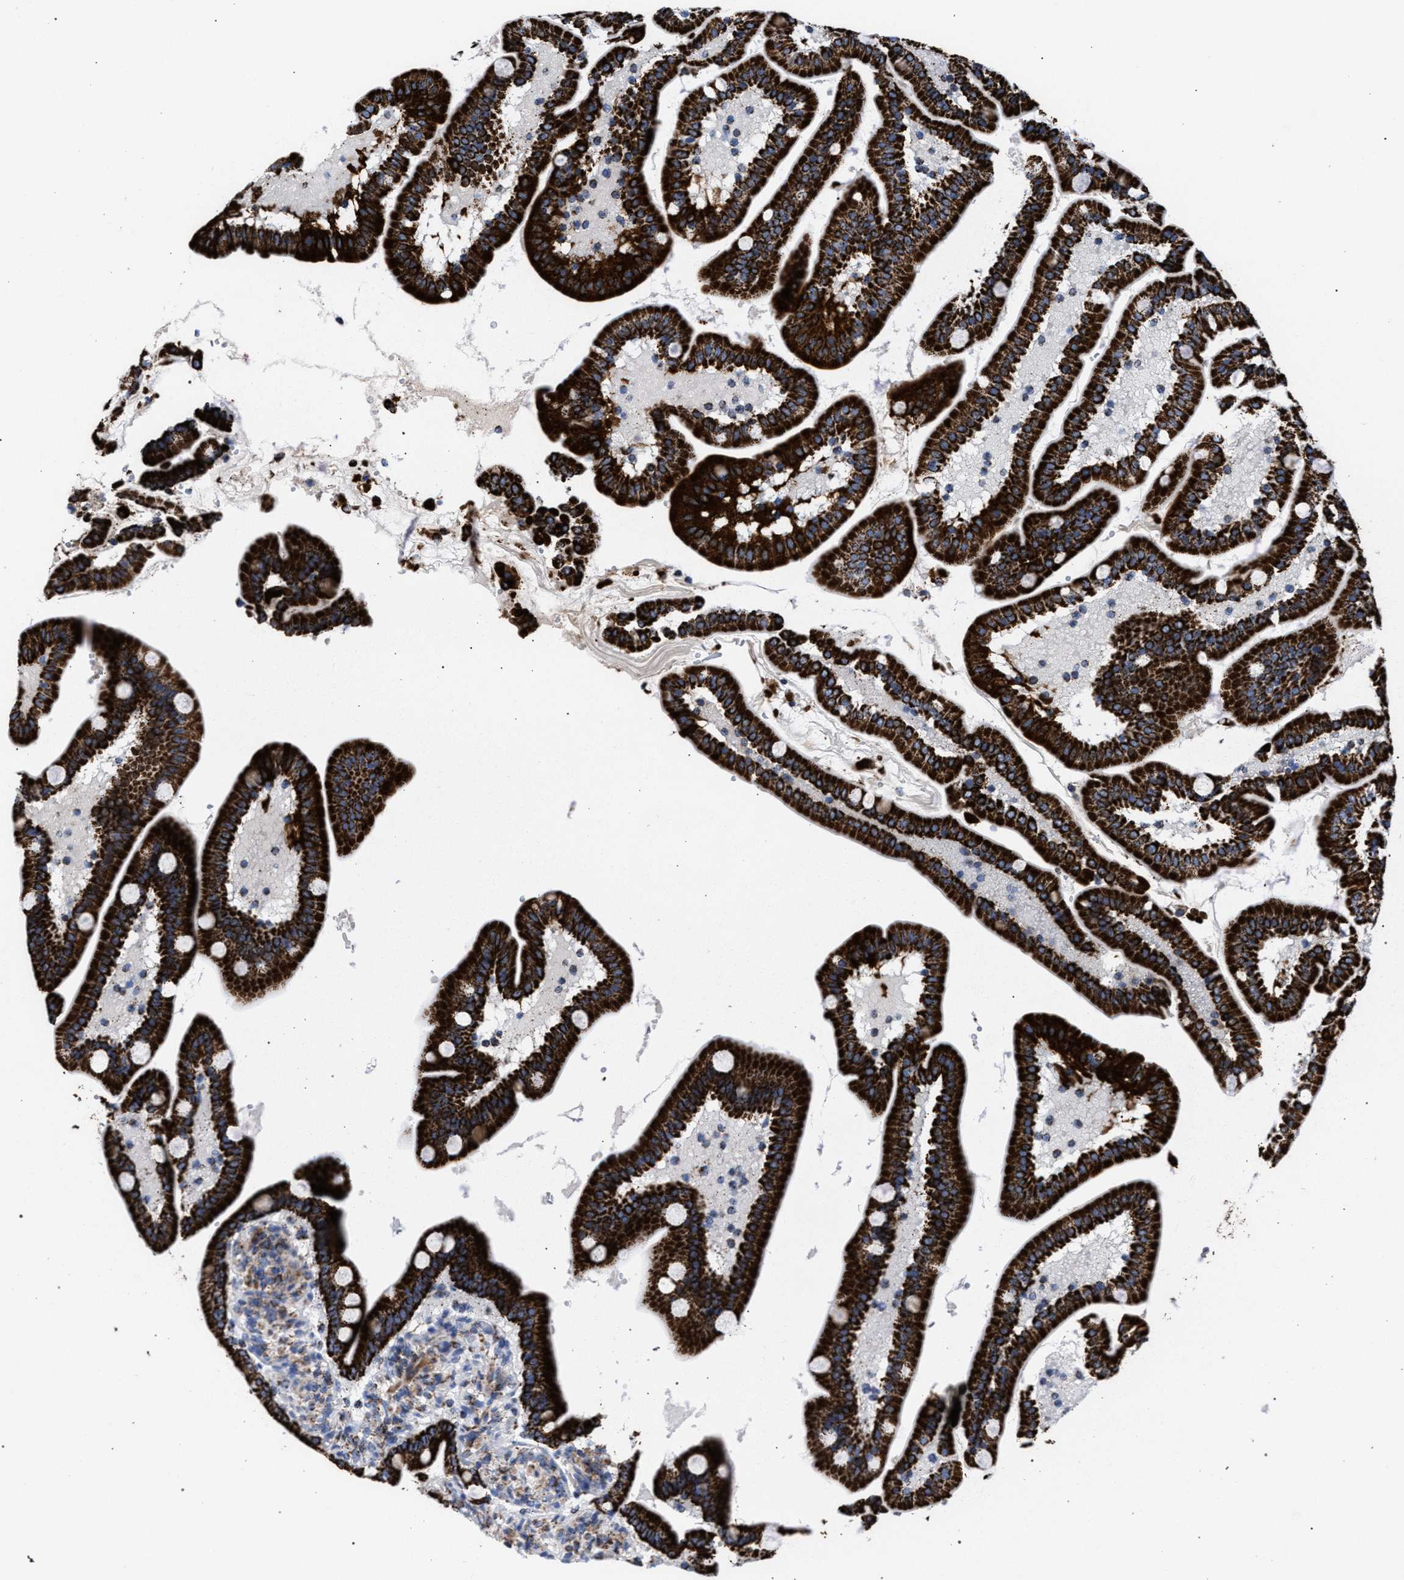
{"staining": {"intensity": "strong", "quantity": ">75%", "location": "cytoplasmic/membranous"}, "tissue": "duodenum", "cell_type": "Glandular cells", "image_type": "normal", "snomed": [{"axis": "morphology", "description": "Normal tissue, NOS"}, {"axis": "topography", "description": "Duodenum"}], "caption": "Immunohistochemistry (IHC) (DAB) staining of unremarkable duodenum reveals strong cytoplasmic/membranous protein expression in about >75% of glandular cells.", "gene": "ACADS", "patient": {"sex": "male", "age": 54}}